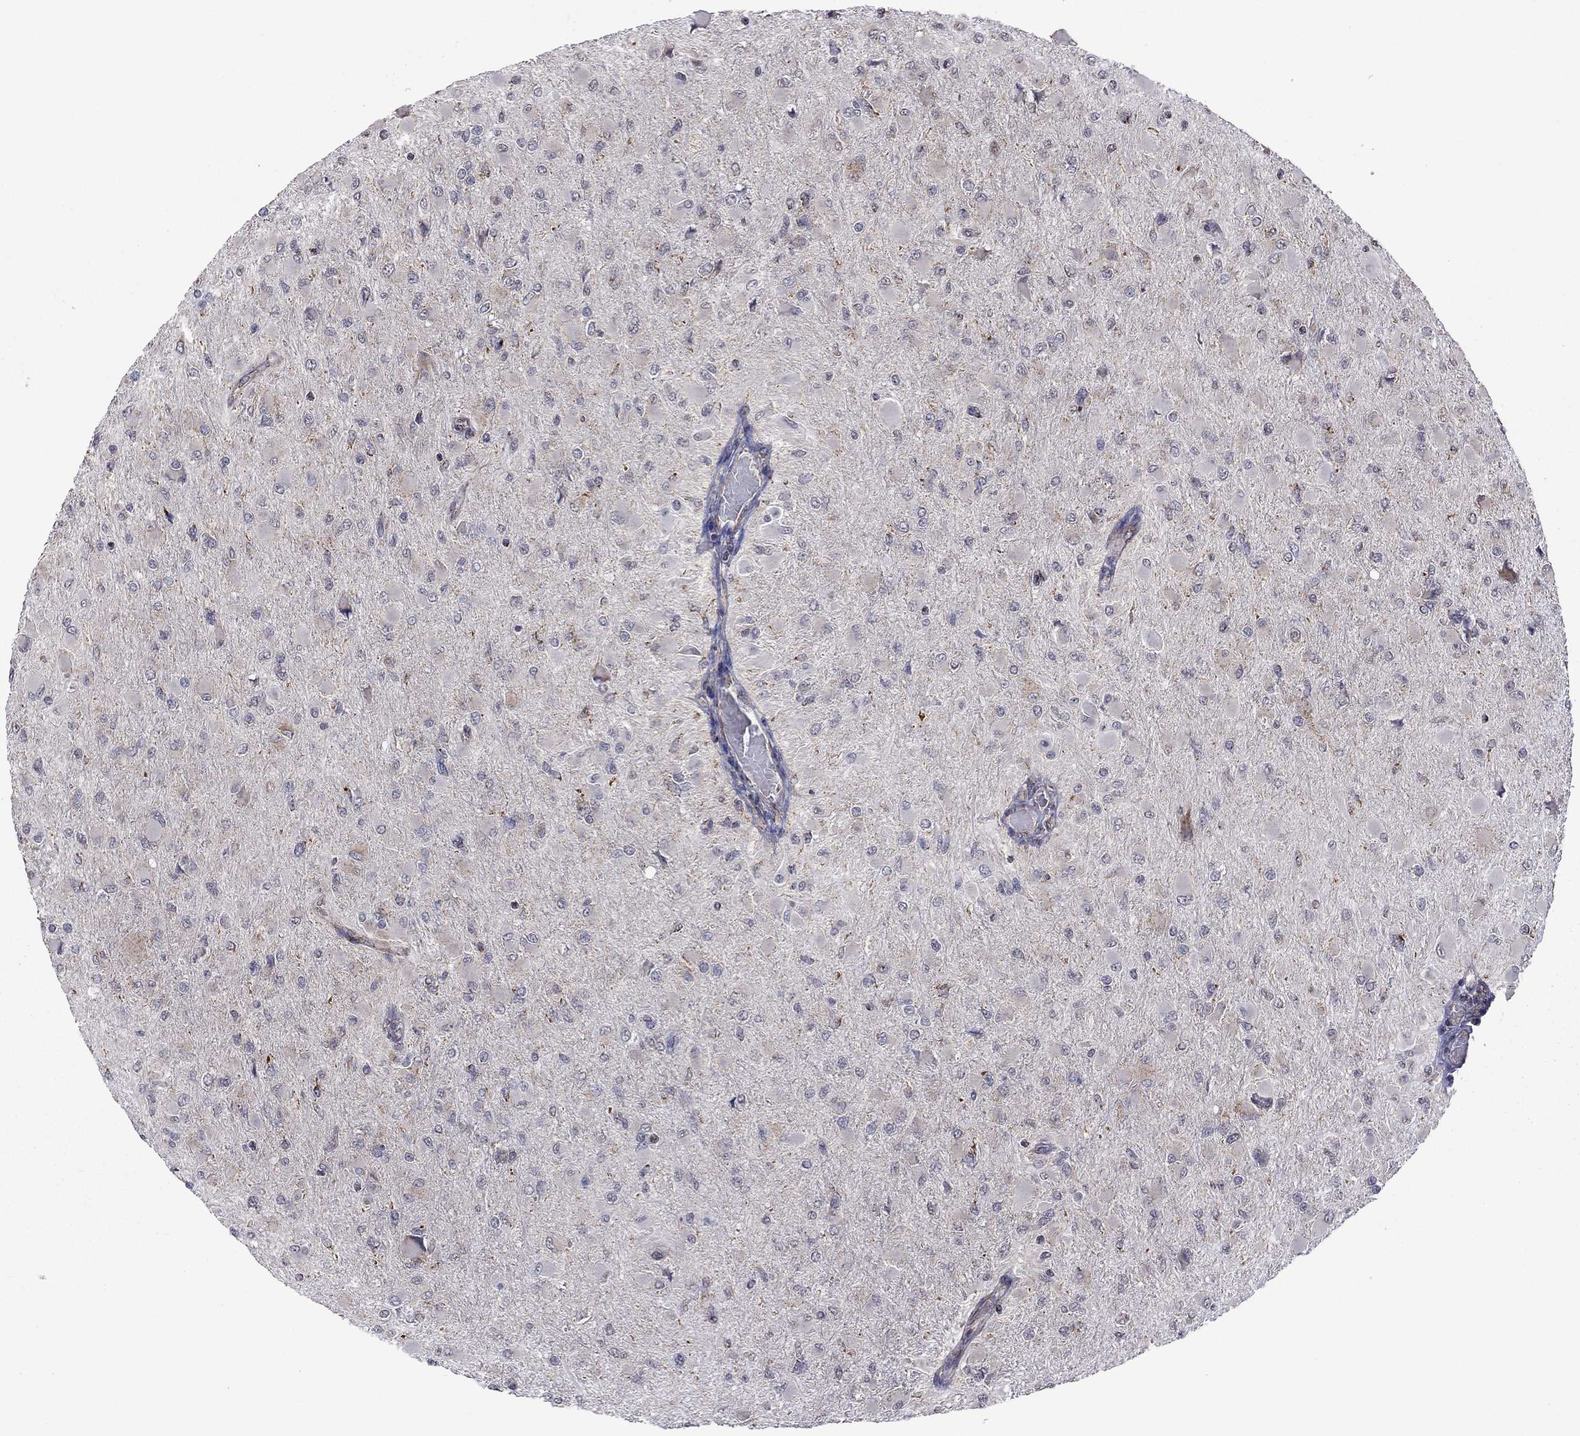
{"staining": {"intensity": "negative", "quantity": "none", "location": "none"}, "tissue": "glioma", "cell_type": "Tumor cells", "image_type": "cancer", "snomed": [{"axis": "morphology", "description": "Glioma, malignant, High grade"}, {"axis": "topography", "description": "Cerebral cortex"}], "caption": "This is a histopathology image of immunohistochemistry (IHC) staining of malignant glioma (high-grade), which shows no expression in tumor cells. The staining was performed using DAB (3,3'-diaminobenzidine) to visualize the protein expression in brown, while the nuclei were stained in blue with hematoxylin (Magnification: 20x).", "gene": "NDUFB1", "patient": {"sex": "female", "age": 36}}